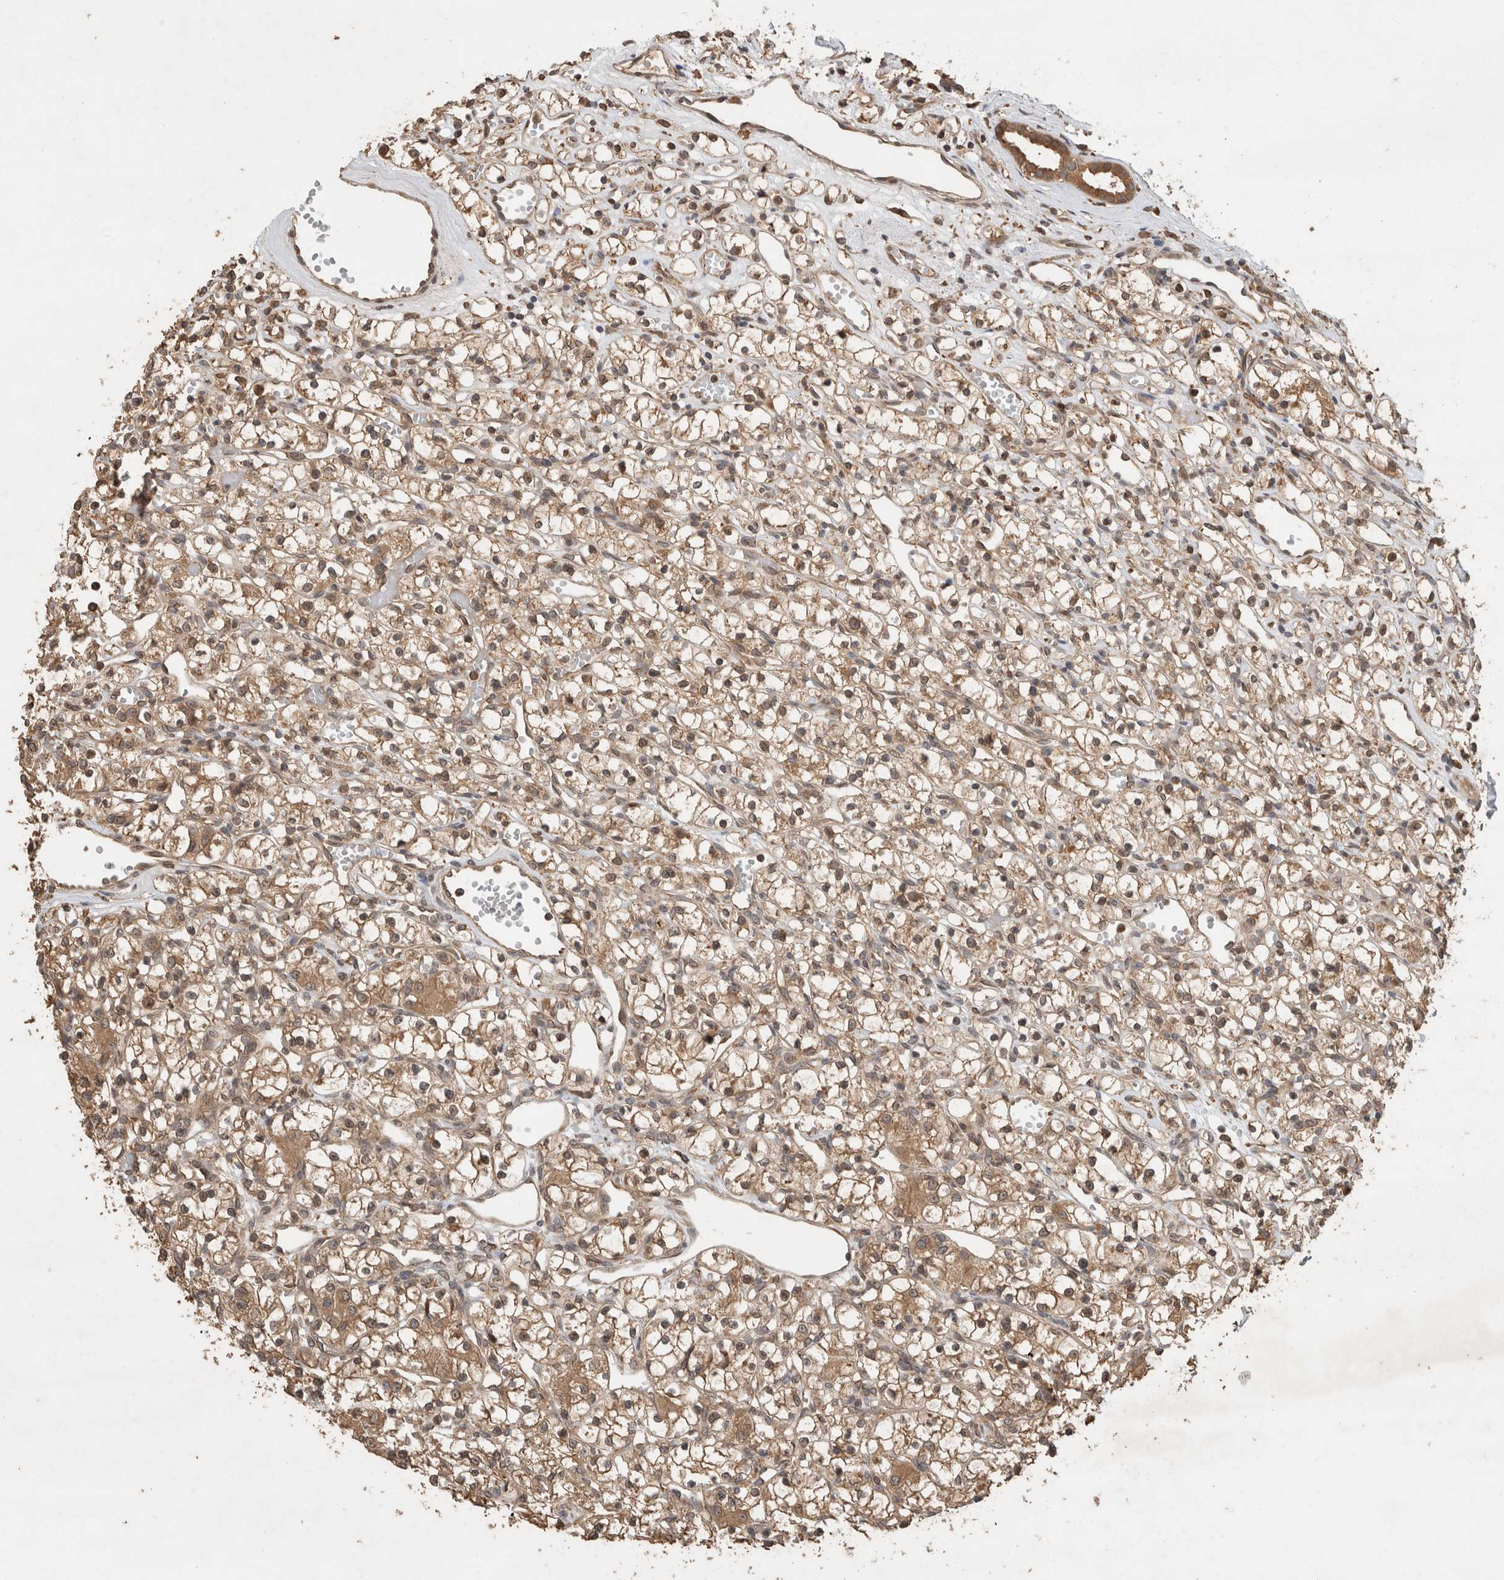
{"staining": {"intensity": "moderate", "quantity": ">75%", "location": "cytoplasmic/membranous,nuclear"}, "tissue": "renal cancer", "cell_type": "Tumor cells", "image_type": "cancer", "snomed": [{"axis": "morphology", "description": "Adenocarcinoma, NOS"}, {"axis": "topography", "description": "Kidney"}], "caption": "Renal adenocarcinoma stained for a protein shows moderate cytoplasmic/membranous and nuclear positivity in tumor cells.", "gene": "OTUD7B", "patient": {"sex": "female", "age": 59}}